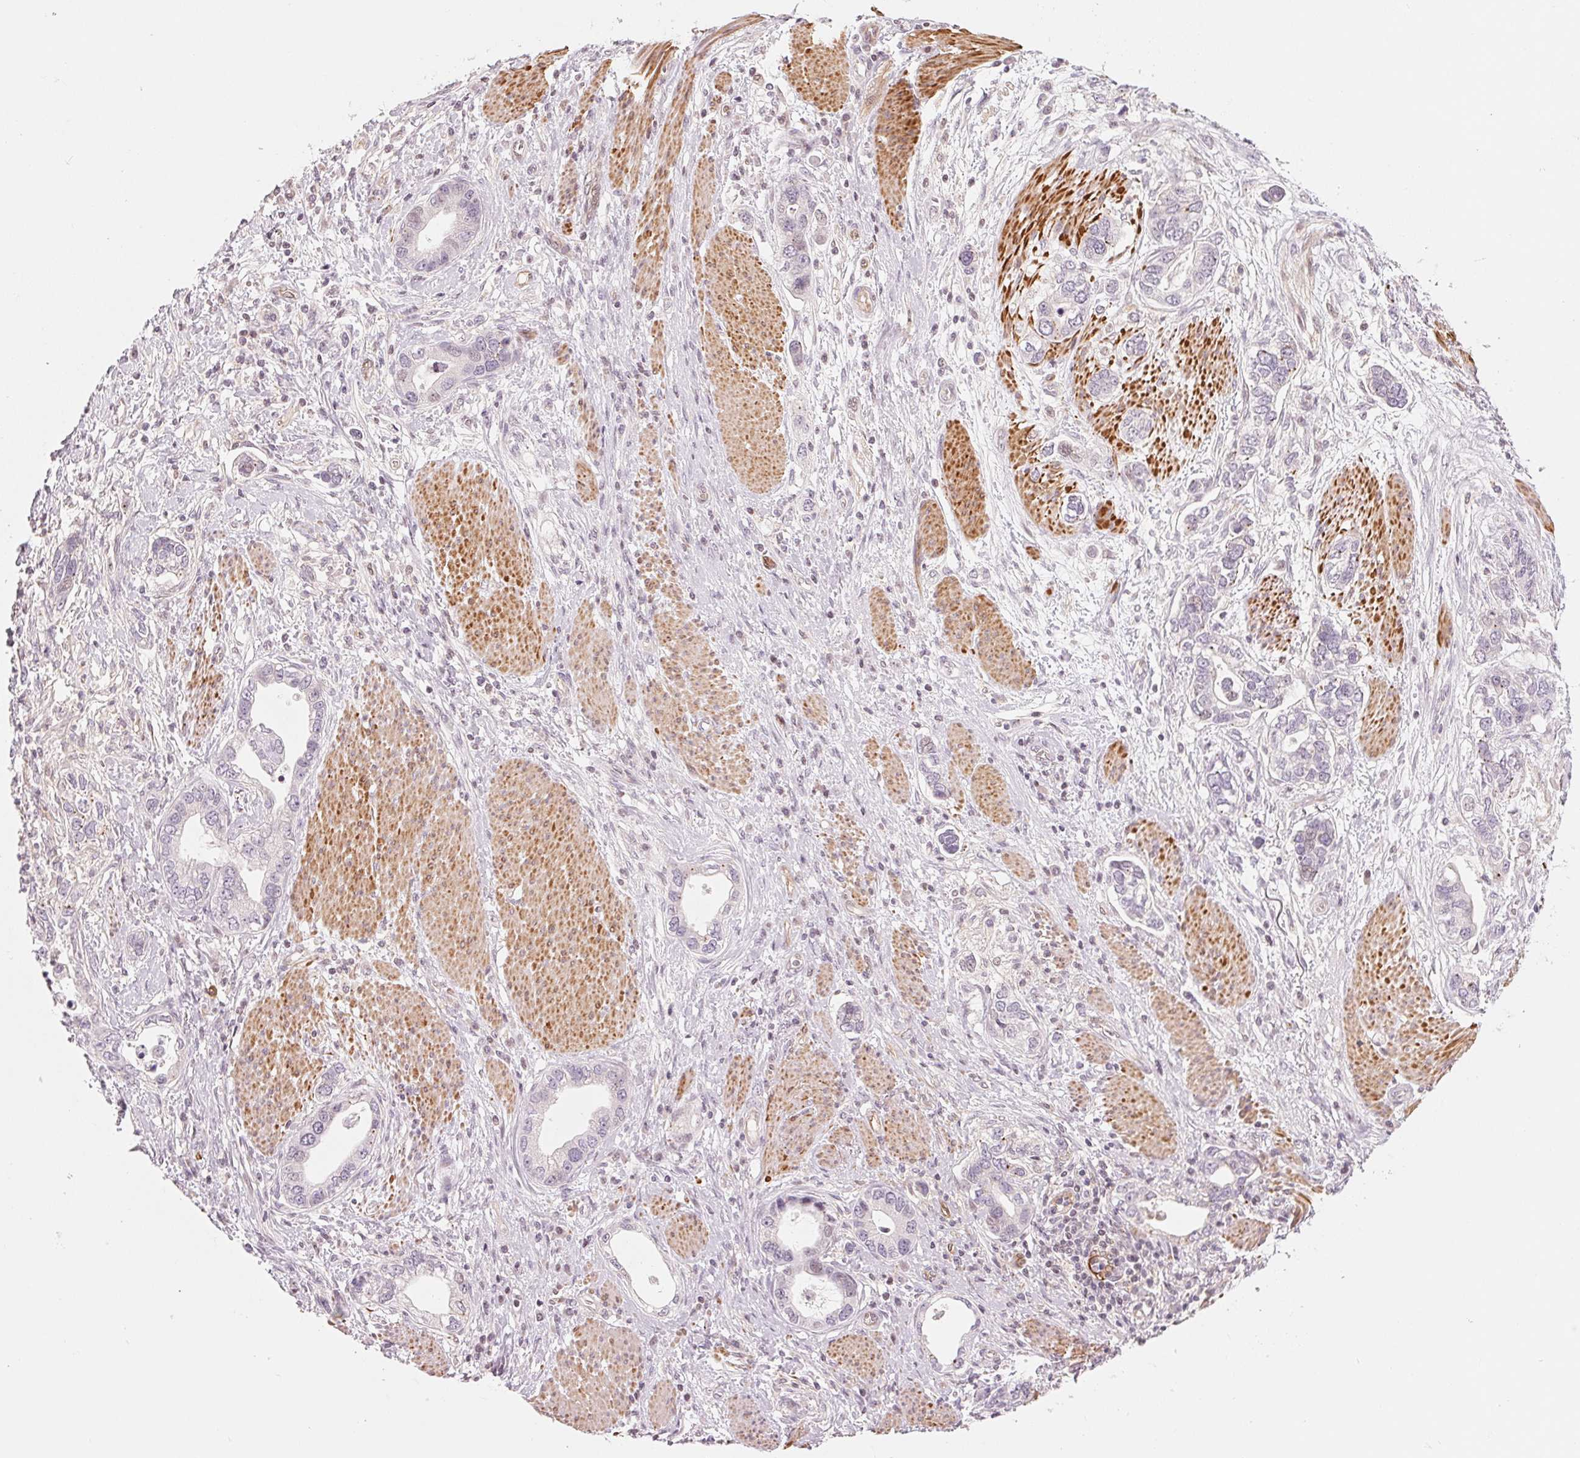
{"staining": {"intensity": "negative", "quantity": "none", "location": "none"}, "tissue": "stomach cancer", "cell_type": "Tumor cells", "image_type": "cancer", "snomed": [{"axis": "morphology", "description": "Adenocarcinoma, NOS"}, {"axis": "topography", "description": "Stomach, lower"}], "caption": "High power microscopy image of an immunohistochemistry (IHC) histopathology image of stomach cancer, revealing no significant expression in tumor cells.", "gene": "SLC17A4", "patient": {"sex": "female", "age": 93}}